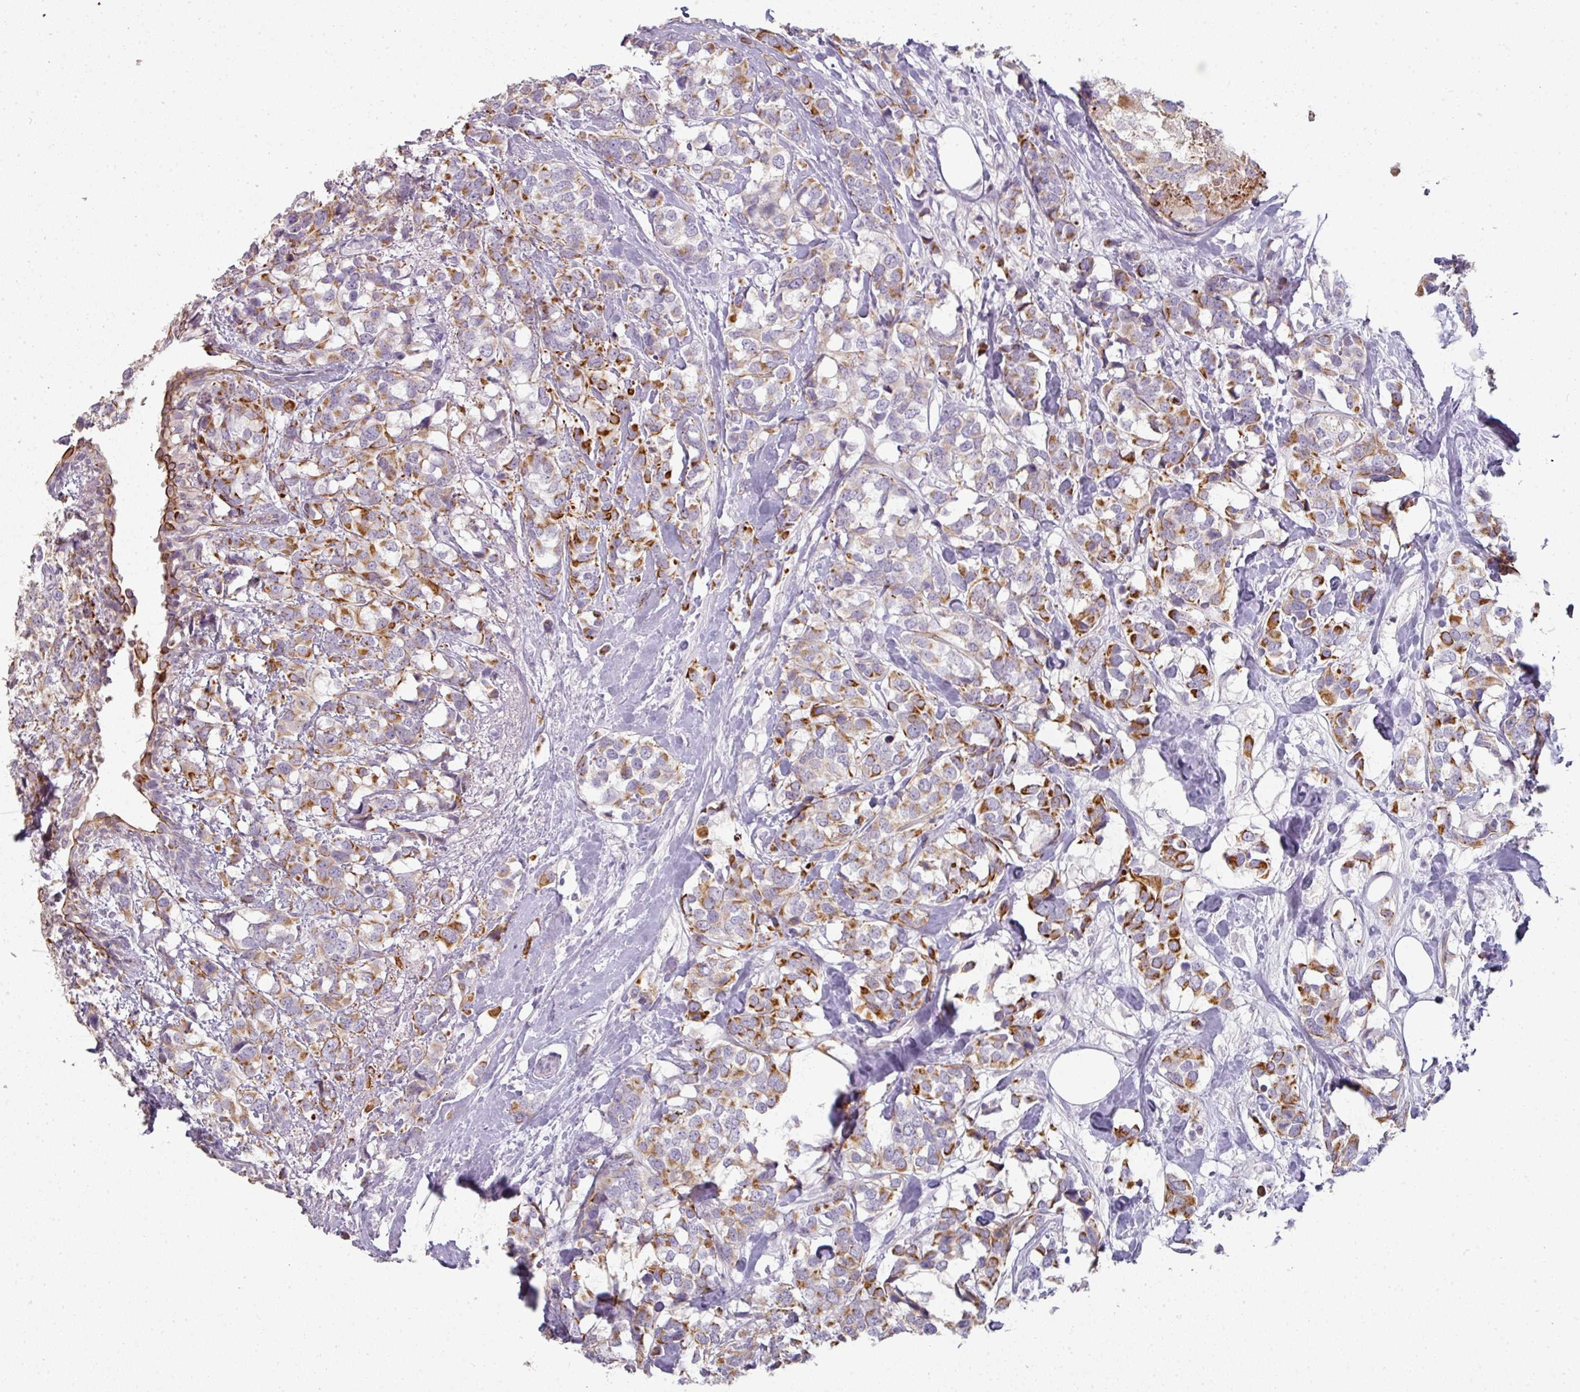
{"staining": {"intensity": "moderate", "quantity": "25%-75%", "location": "cytoplasmic/membranous"}, "tissue": "breast cancer", "cell_type": "Tumor cells", "image_type": "cancer", "snomed": [{"axis": "morphology", "description": "Lobular carcinoma"}, {"axis": "topography", "description": "Breast"}], "caption": "The immunohistochemical stain labels moderate cytoplasmic/membranous positivity in tumor cells of lobular carcinoma (breast) tissue. The staining is performed using DAB brown chromogen to label protein expression. The nuclei are counter-stained blue using hematoxylin.", "gene": "GTF2H3", "patient": {"sex": "female", "age": 59}}